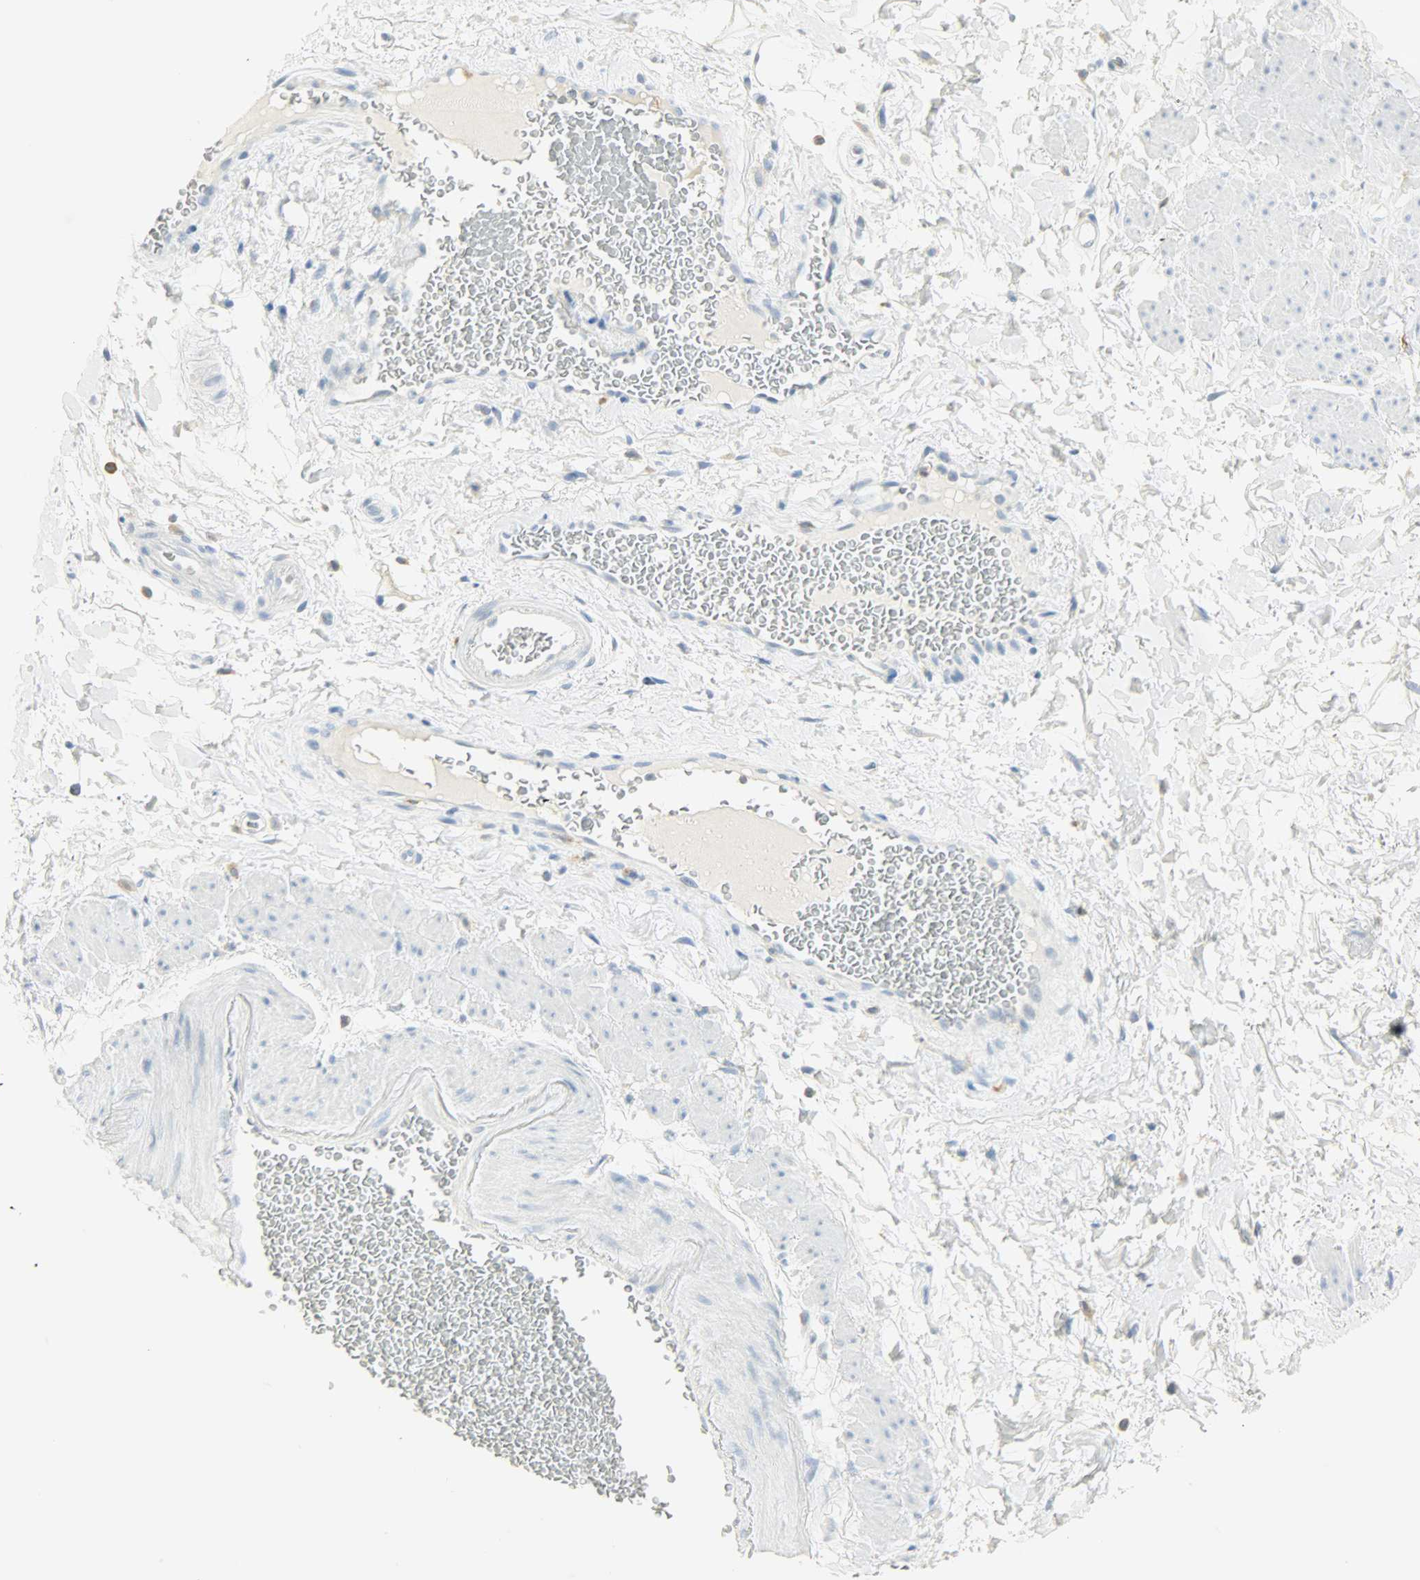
{"staining": {"intensity": "negative", "quantity": "none", "location": "none"}, "tissue": "adipose tissue", "cell_type": "Adipocytes", "image_type": "normal", "snomed": [{"axis": "morphology", "description": "Normal tissue, NOS"}, {"axis": "topography", "description": "Soft tissue"}, {"axis": "topography", "description": "Peripheral nerve tissue"}], "caption": "Immunohistochemistry photomicrograph of benign adipose tissue: adipose tissue stained with DAB (3,3'-diaminobenzidine) displays no significant protein positivity in adipocytes.", "gene": "PTPN6", "patient": {"sex": "female", "age": 71}}